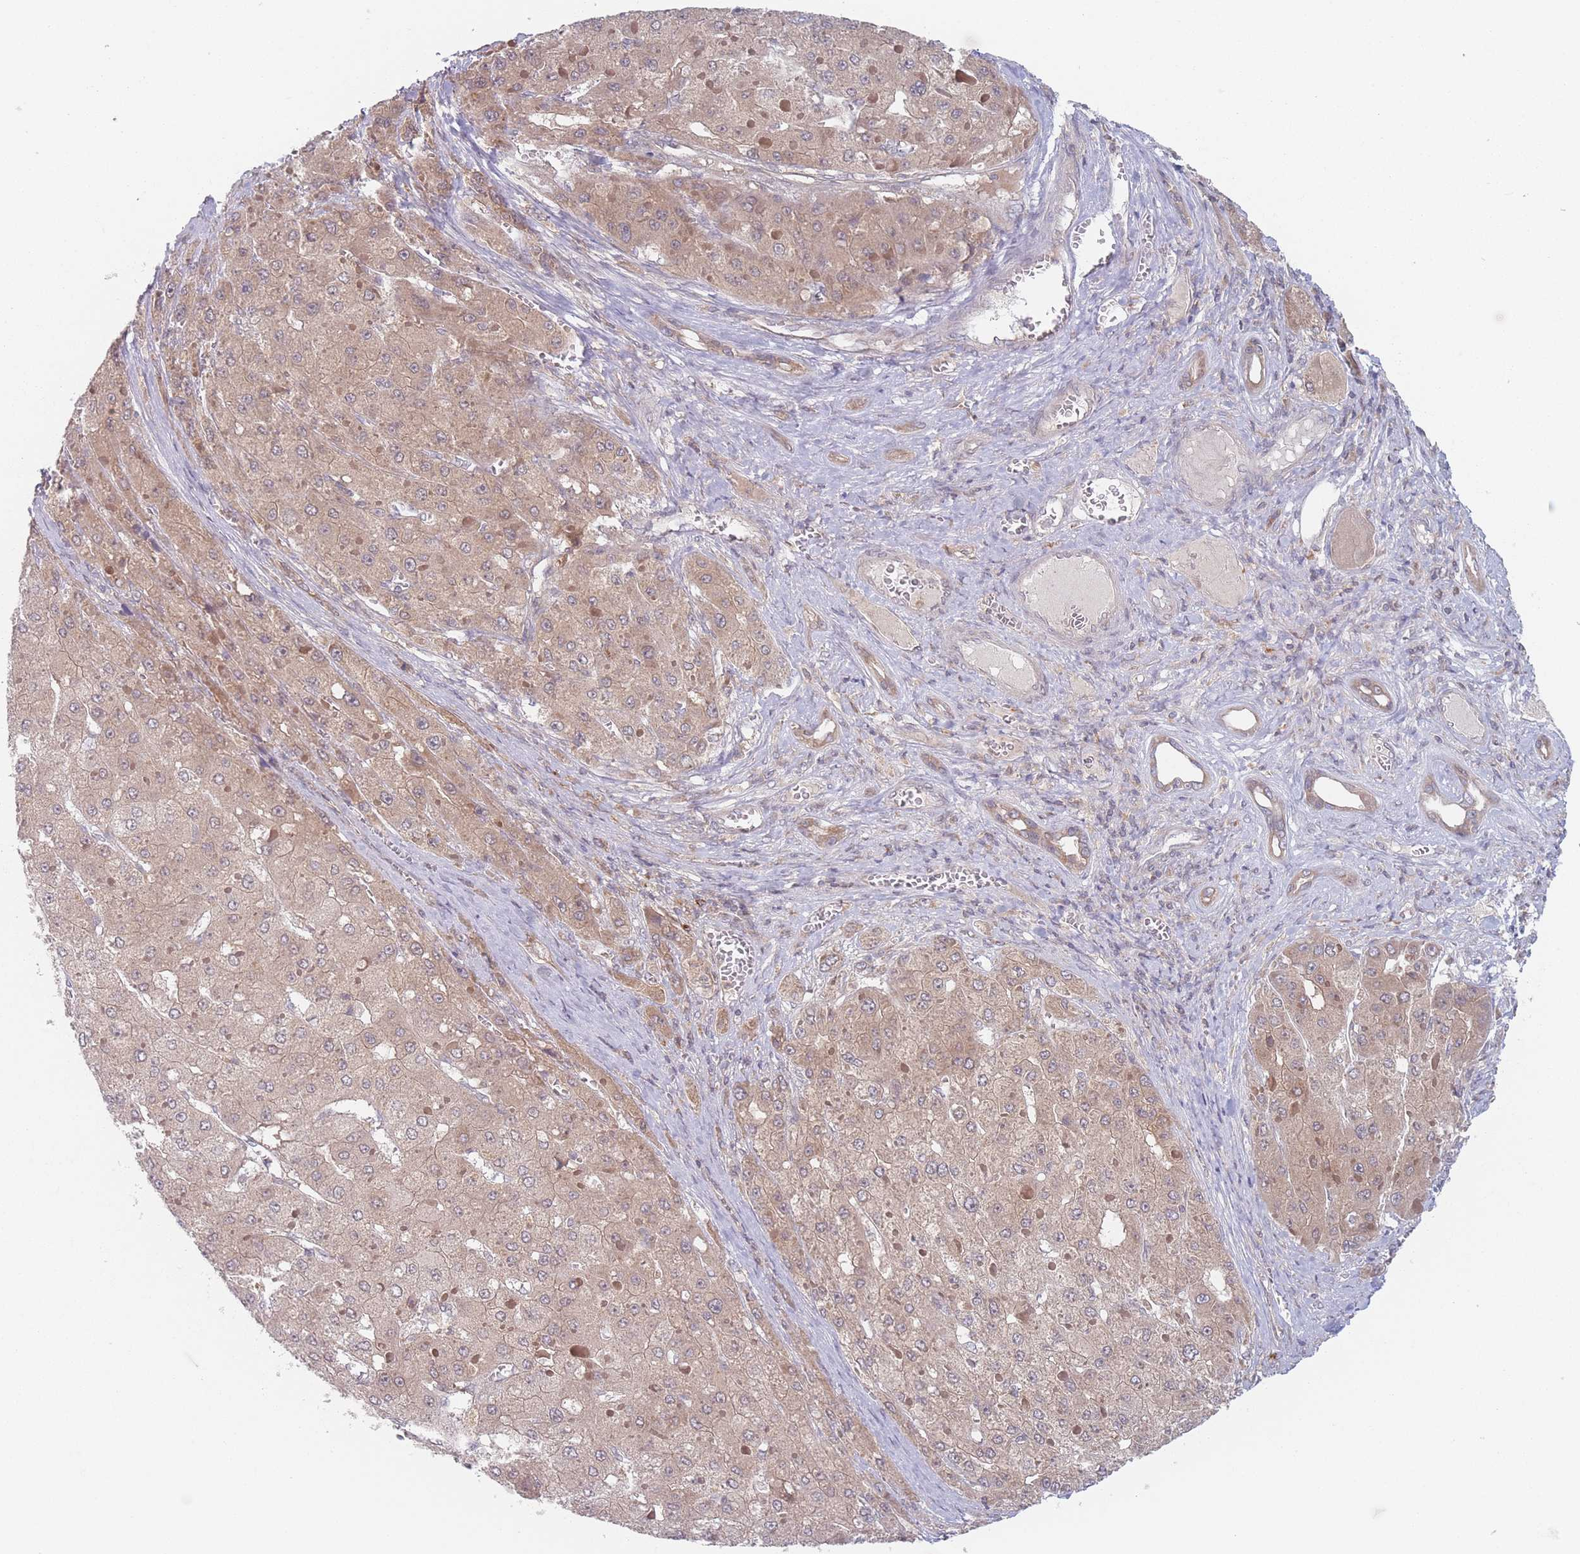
{"staining": {"intensity": "moderate", "quantity": ">75%", "location": "cytoplasmic/membranous"}, "tissue": "liver cancer", "cell_type": "Tumor cells", "image_type": "cancer", "snomed": [{"axis": "morphology", "description": "Carcinoma, Hepatocellular, NOS"}, {"axis": "topography", "description": "Liver"}], "caption": "Hepatocellular carcinoma (liver) stained with a protein marker shows moderate staining in tumor cells.", "gene": "PPM1A", "patient": {"sex": "female", "age": 73}}